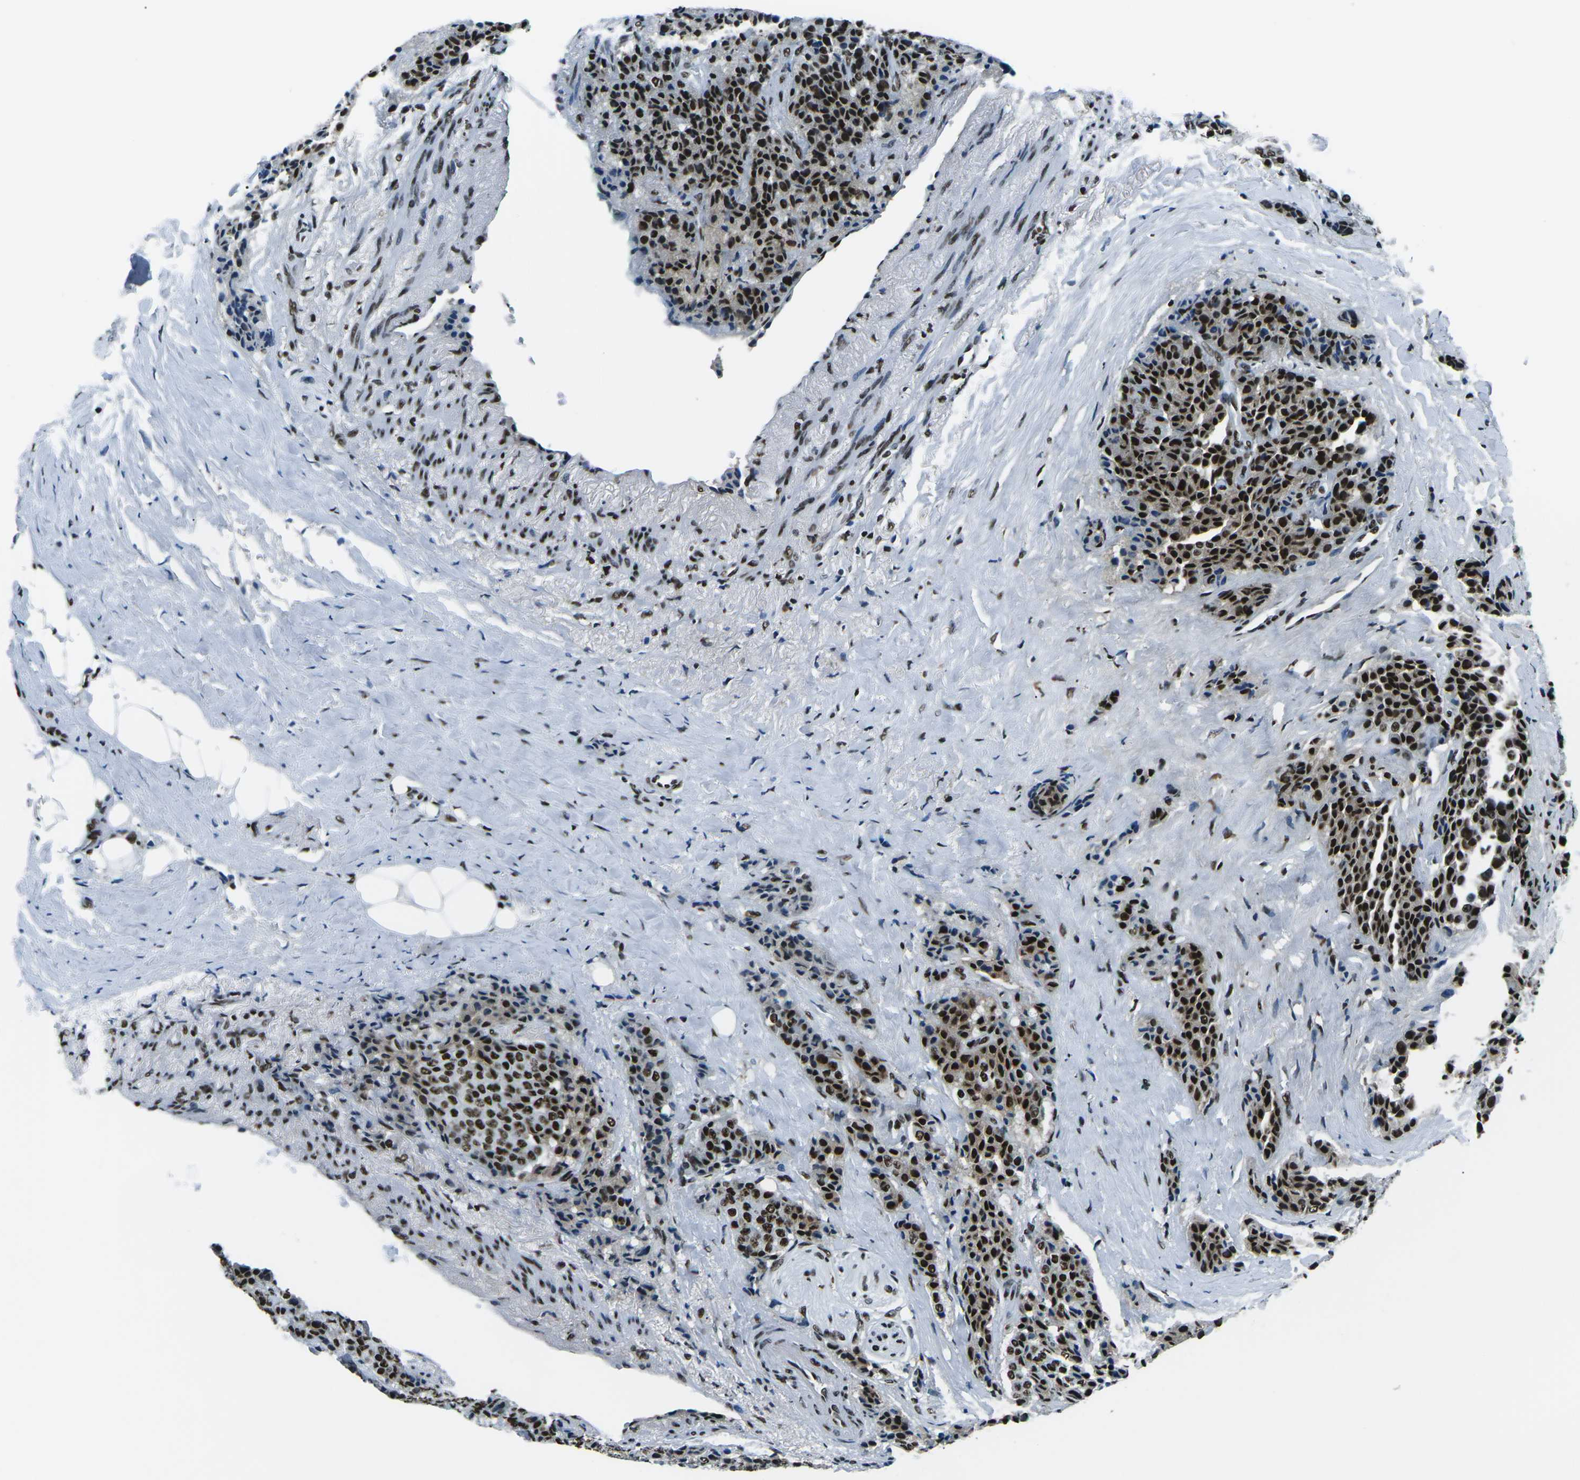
{"staining": {"intensity": "strong", "quantity": ">75%", "location": "nuclear"}, "tissue": "carcinoid", "cell_type": "Tumor cells", "image_type": "cancer", "snomed": [{"axis": "morphology", "description": "Carcinoid, malignant, NOS"}, {"axis": "topography", "description": "Colon"}], "caption": "The immunohistochemical stain shows strong nuclear staining in tumor cells of carcinoid tissue.", "gene": "HNRNPL", "patient": {"sex": "female", "age": 61}}